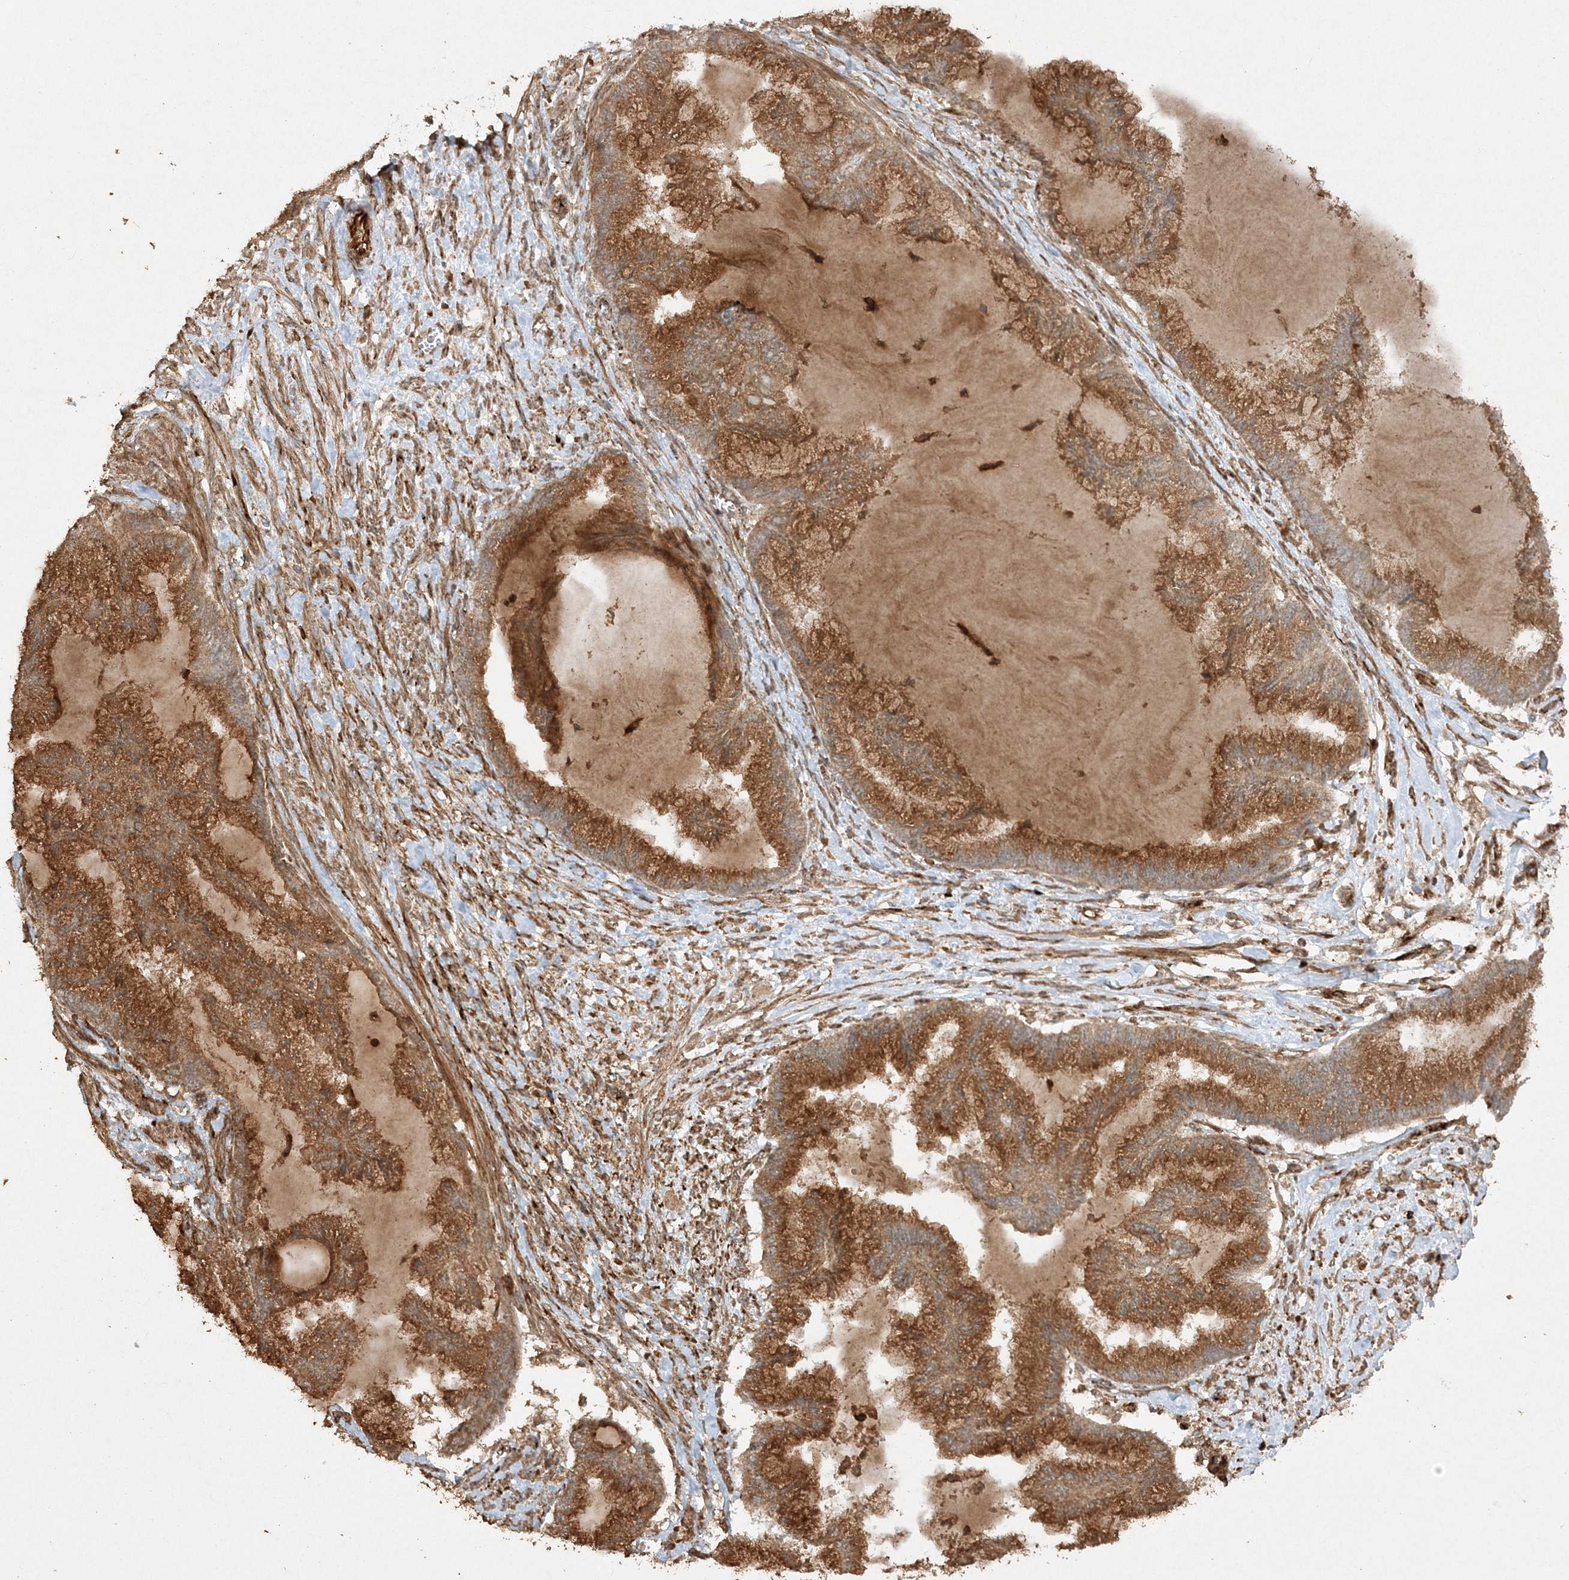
{"staining": {"intensity": "strong", "quantity": ">75%", "location": "cytoplasmic/membranous"}, "tissue": "endometrial cancer", "cell_type": "Tumor cells", "image_type": "cancer", "snomed": [{"axis": "morphology", "description": "Adenocarcinoma, NOS"}, {"axis": "topography", "description": "Endometrium"}], "caption": "Immunohistochemistry of human endometrial adenocarcinoma displays high levels of strong cytoplasmic/membranous expression in approximately >75% of tumor cells. Immunohistochemistry stains the protein of interest in brown and the nuclei are stained blue.", "gene": "AVPI1", "patient": {"sex": "female", "age": 86}}